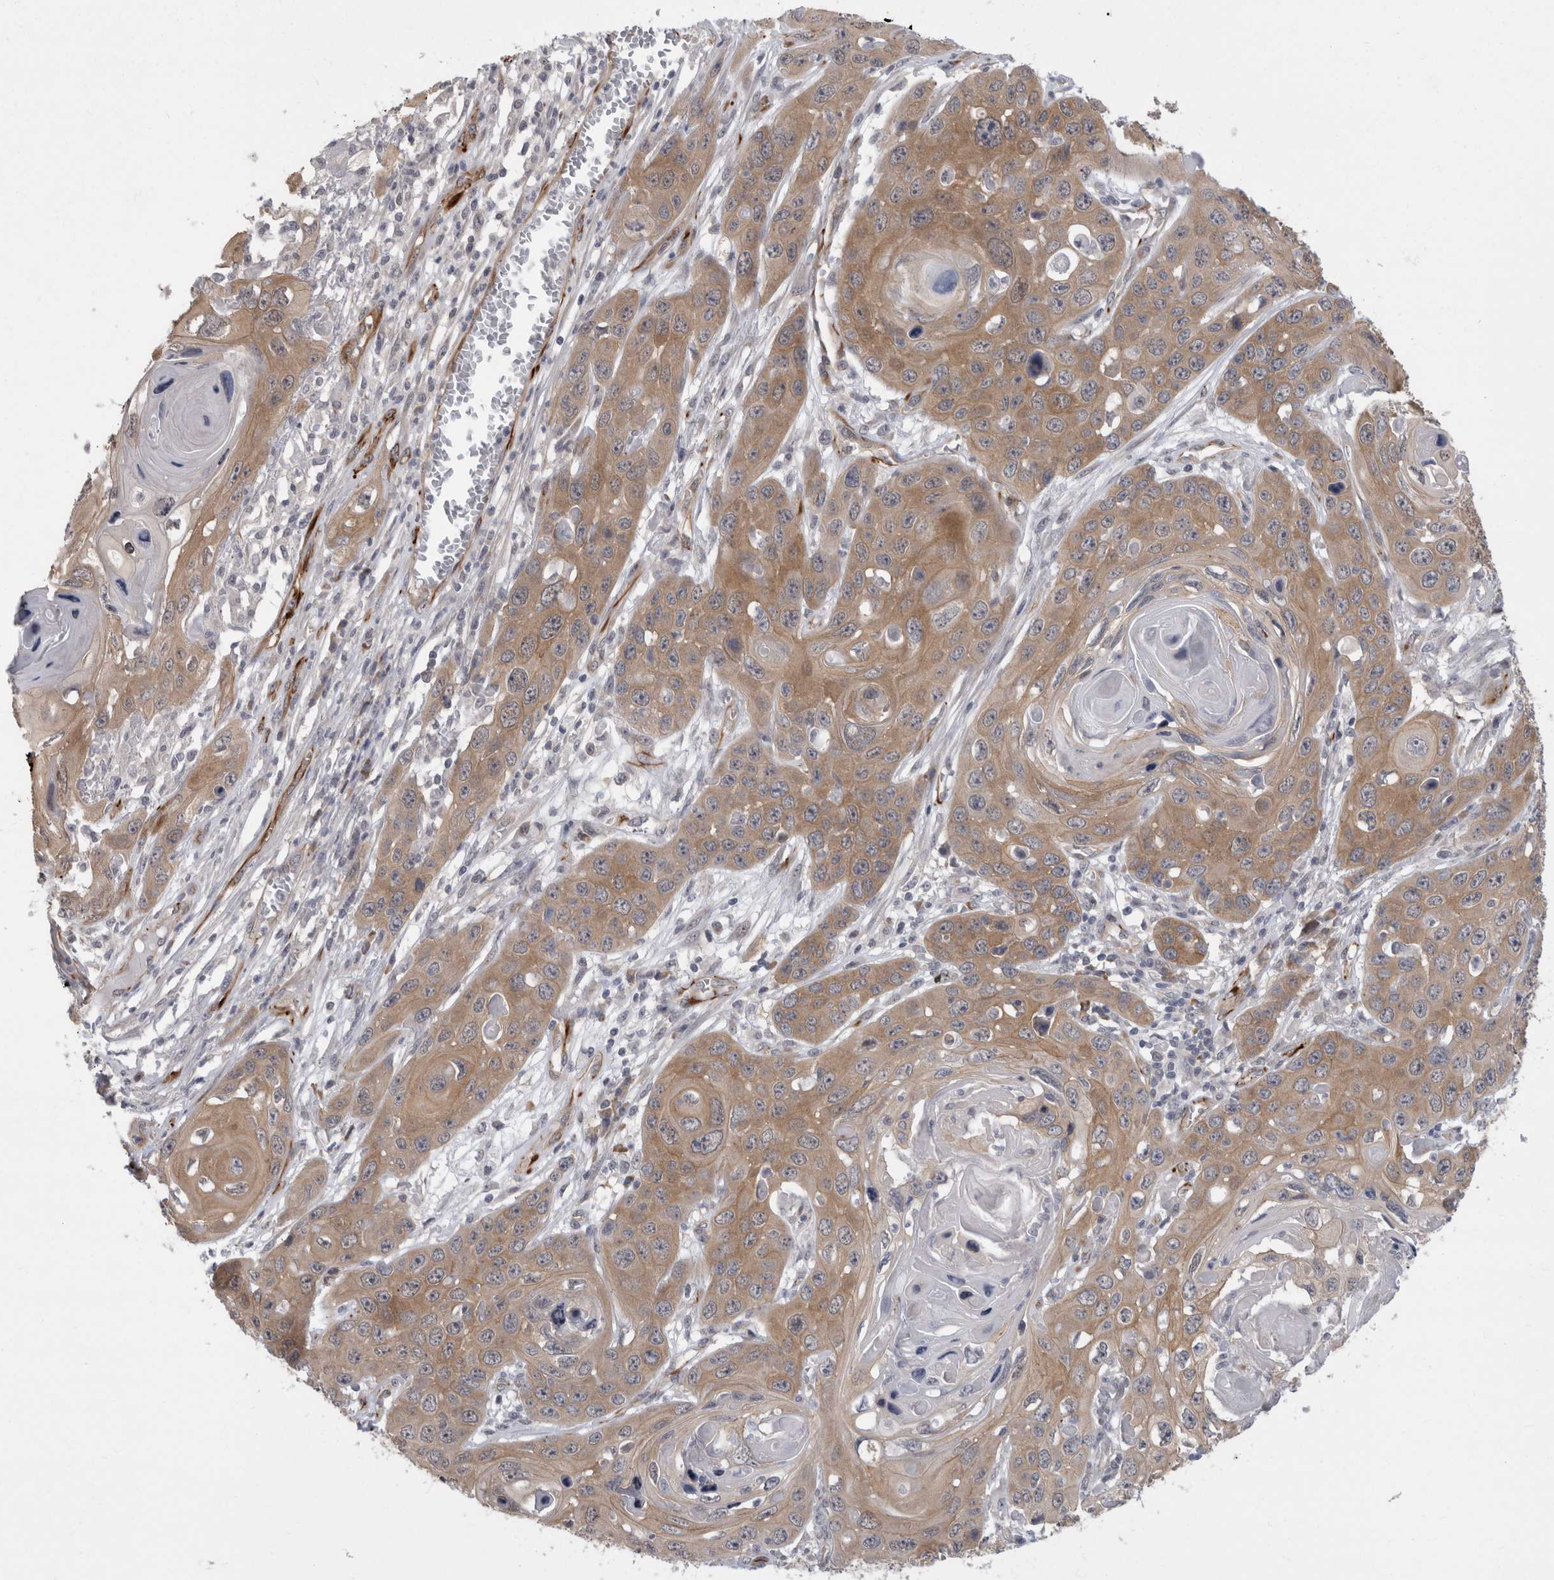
{"staining": {"intensity": "moderate", "quantity": ">75%", "location": "cytoplasmic/membranous"}, "tissue": "skin cancer", "cell_type": "Tumor cells", "image_type": "cancer", "snomed": [{"axis": "morphology", "description": "Squamous cell carcinoma, NOS"}, {"axis": "topography", "description": "Skin"}], "caption": "Skin cancer (squamous cell carcinoma) stained for a protein (brown) demonstrates moderate cytoplasmic/membranous positive positivity in approximately >75% of tumor cells.", "gene": "FAM83H", "patient": {"sex": "male", "age": 55}}